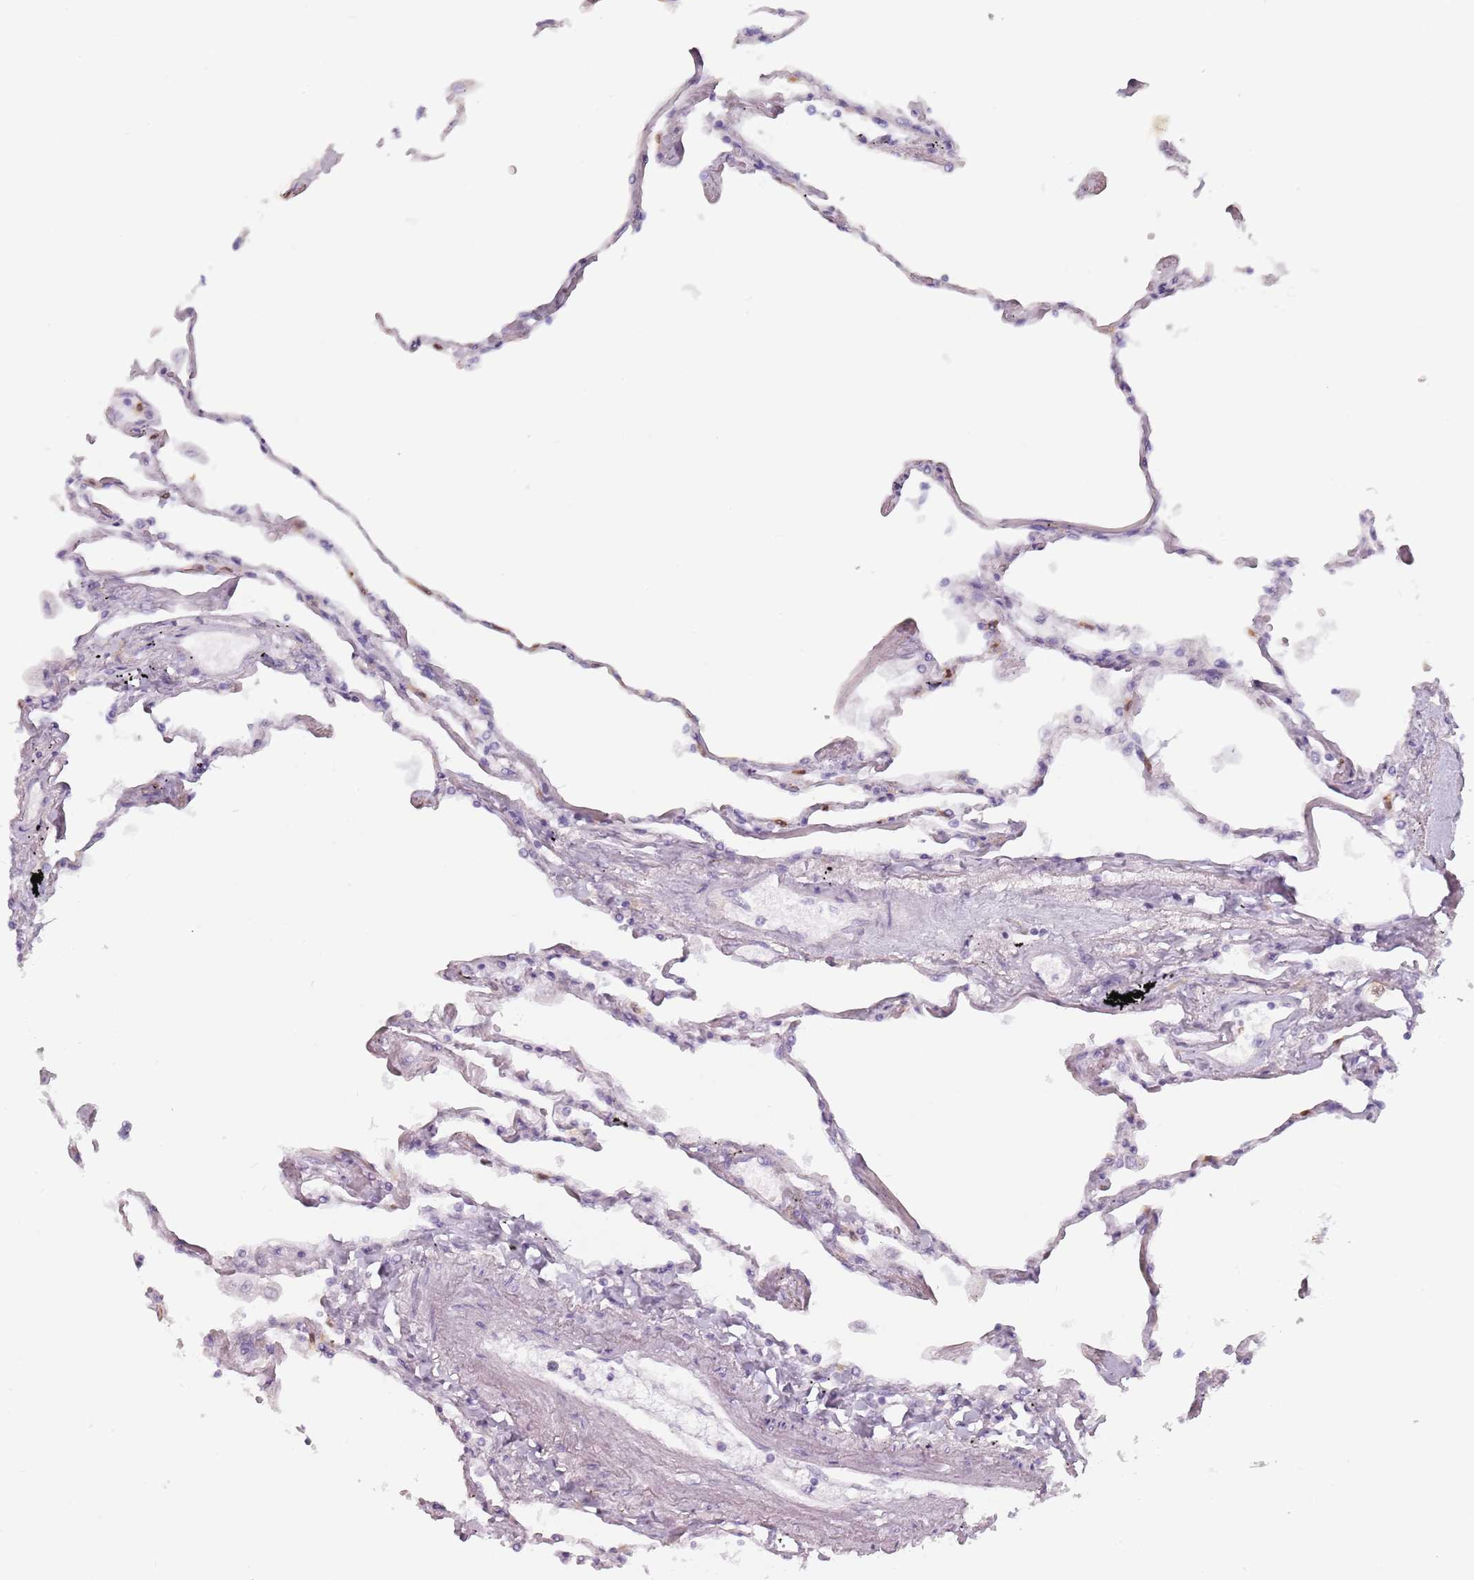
{"staining": {"intensity": "moderate", "quantity": "<25%", "location": "nuclear"}, "tissue": "lung", "cell_type": "Alveolar cells", "image_type": "normal", "snomed": [{"axis": "morphology", "description": "Normal tissue, NOS"}, {"axis": "topography", "description": "Lung"}], "caption": "The image demonstrates a brown stain indicating the presence of a protein in the nuclear of alveolar cells in lung.", "gene": "ZNF584", "patient": {"sex": "female", "age": 67}}